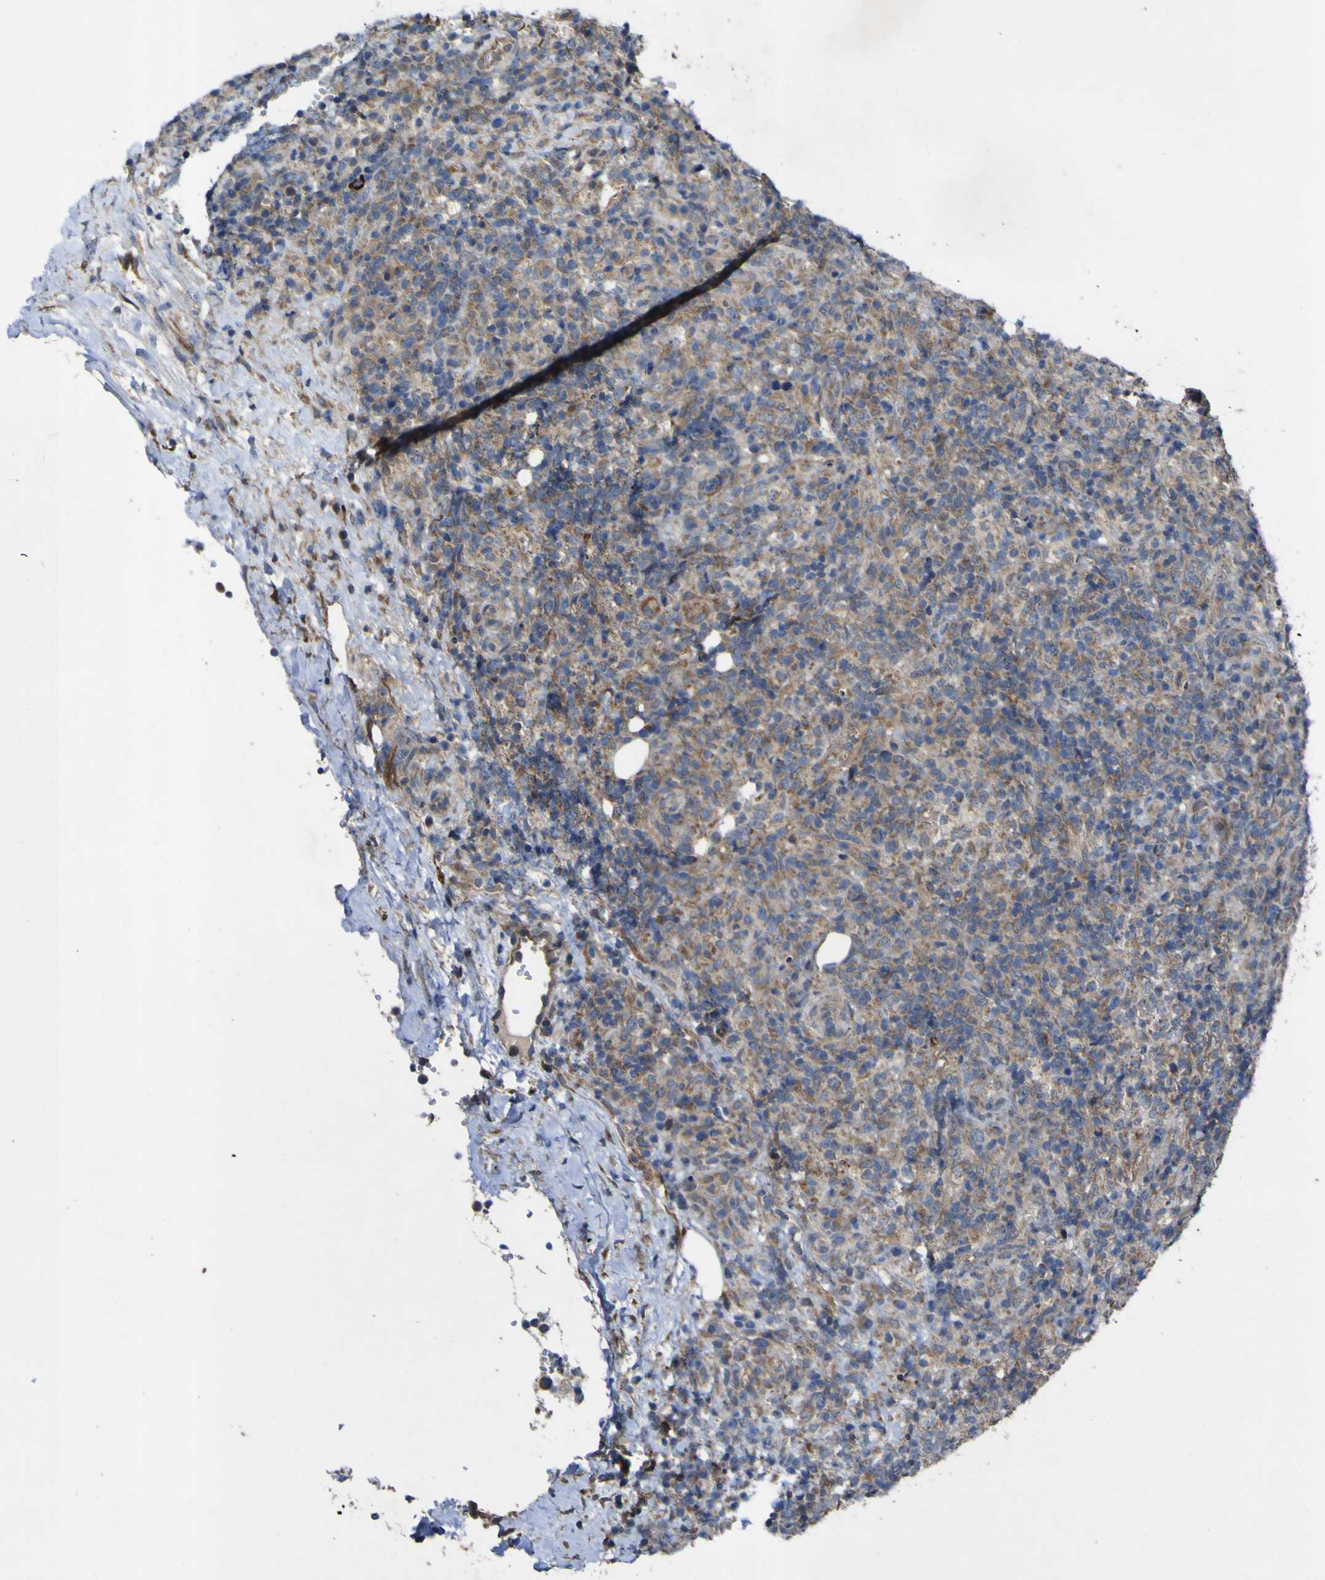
{"staining": {"intensity": "moderate", "quantity": ">75%", "location": "cytoplasmic/membranous"}, "tissue": "lymphoma", "cell_type": "Tumor cells", "image_type": "cancer", "snomed": [{"axis": "morphology", "description": "Malignant lymphoma, non-Hodgkin's type, High grade"}, {"axis": "topography", "description": "Lymph node"}], "caption": "DAB (3,3'-diaminobenzidine) immunohistochemical staining of malignant lymphoma, non-Hodgkin's type (high-grade) shows moderate cytoplasmic/membranous protein positivity in about >75% of tumor cells. (brown staining indicates protein expression, while blue staining denotes nuclei).", "gene": "IRAK2", "patient": {"sex": "female", "age": 76}}